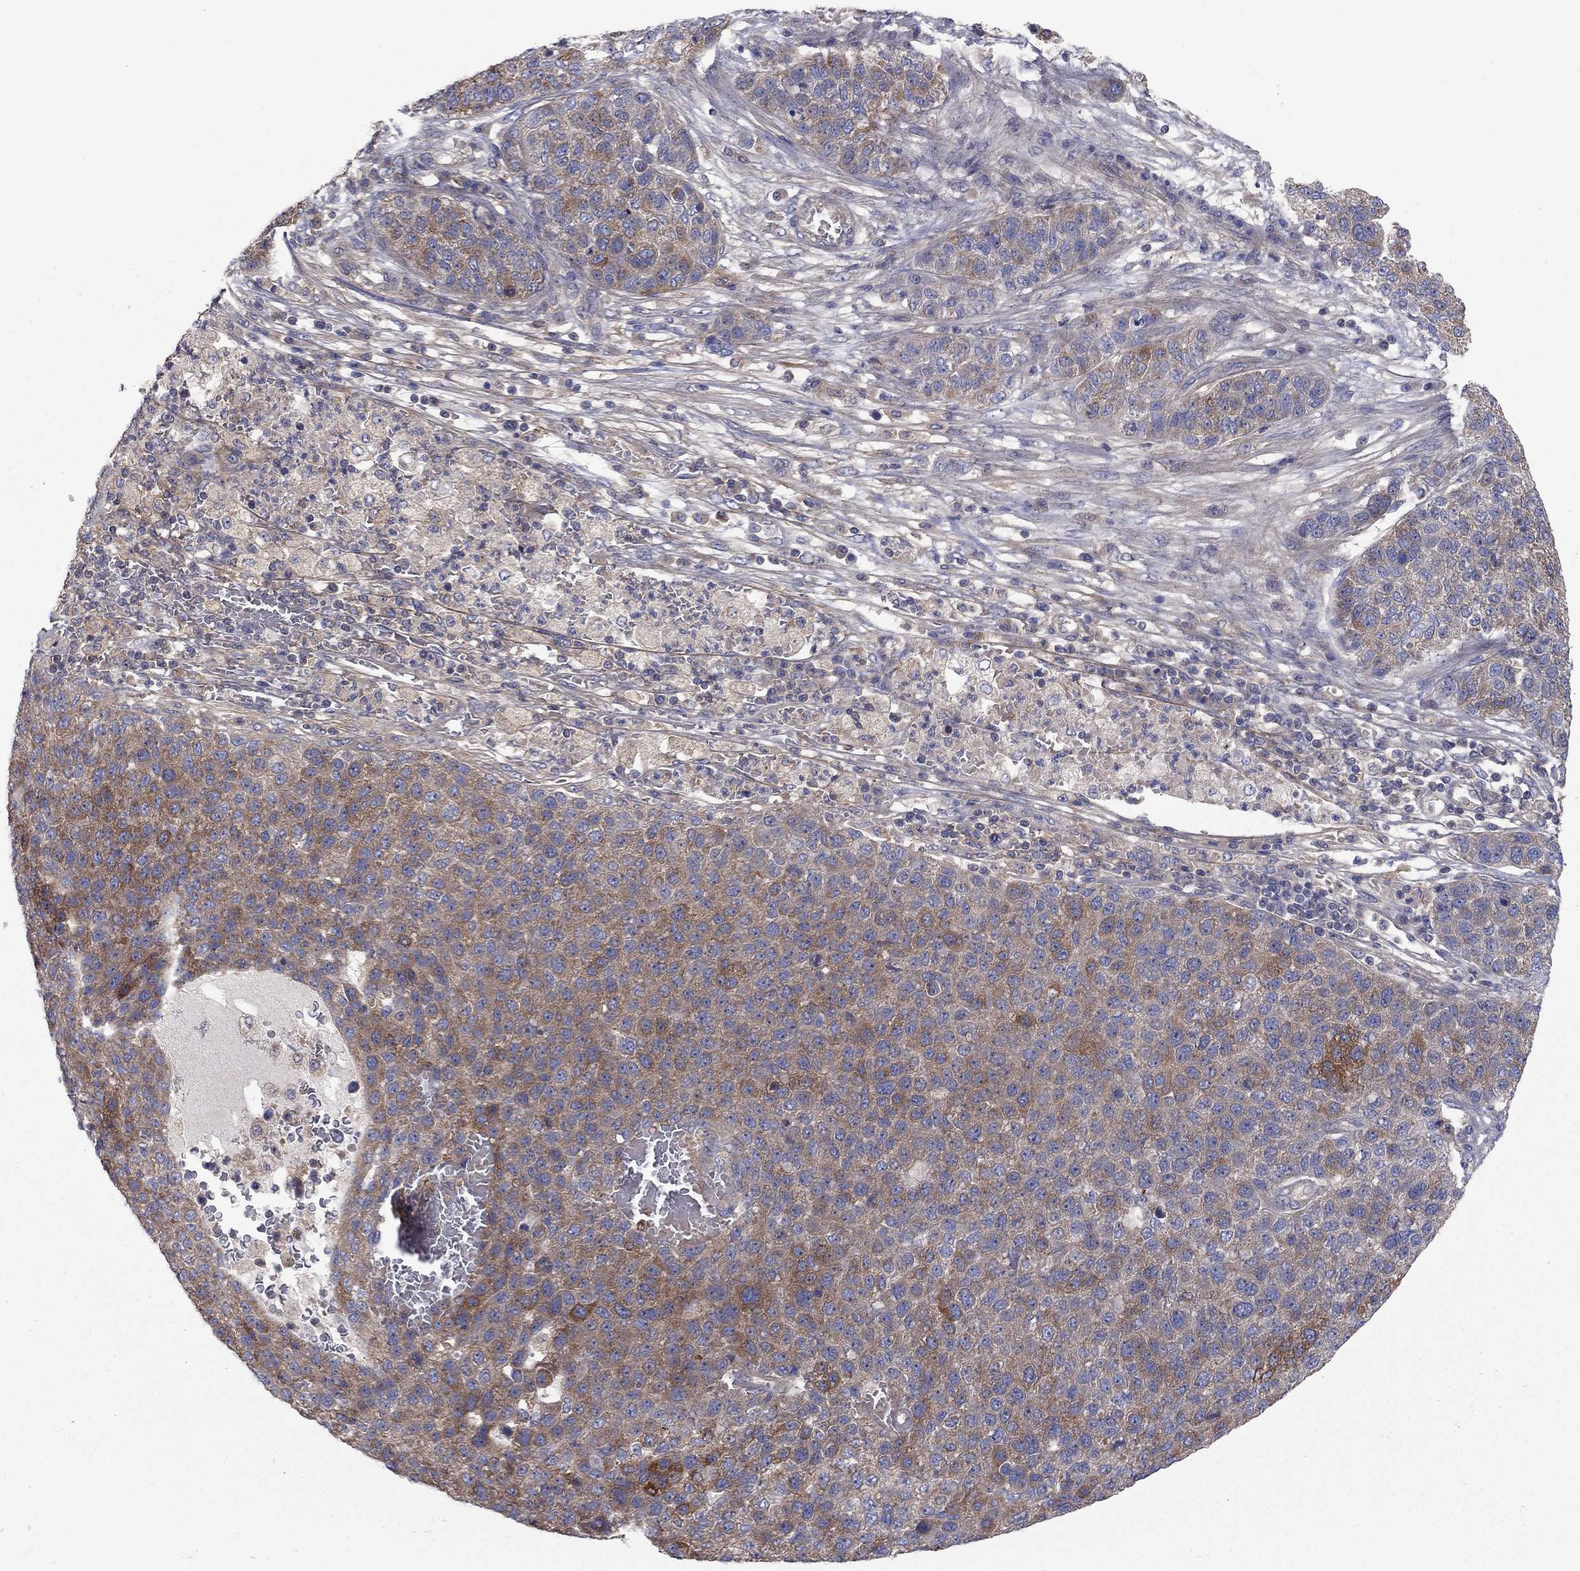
{"staining": {"intensity": "moderate", "quantity": "<25%", "location": "cytoplasmic/membranous"}, "tissue": "pancreatic cancer", "cell_type": "Tumor cells", "image_type": "cancer", "snomed": [{"axis": "morphology", "description": "Adenocarcinoma, NOS"}, {"axis": "topography", "description": "Pancreas"}], "caption": "This micrograph demonstrates immunohistochemistry staining of human pancreatic cancer (adenocarcinoma), with low moderate cytoplasmic/membranous staining in approximately <25% of tumor cells.", "gene": "RNF123", "patient": {"sex": "female", "age": 61}}